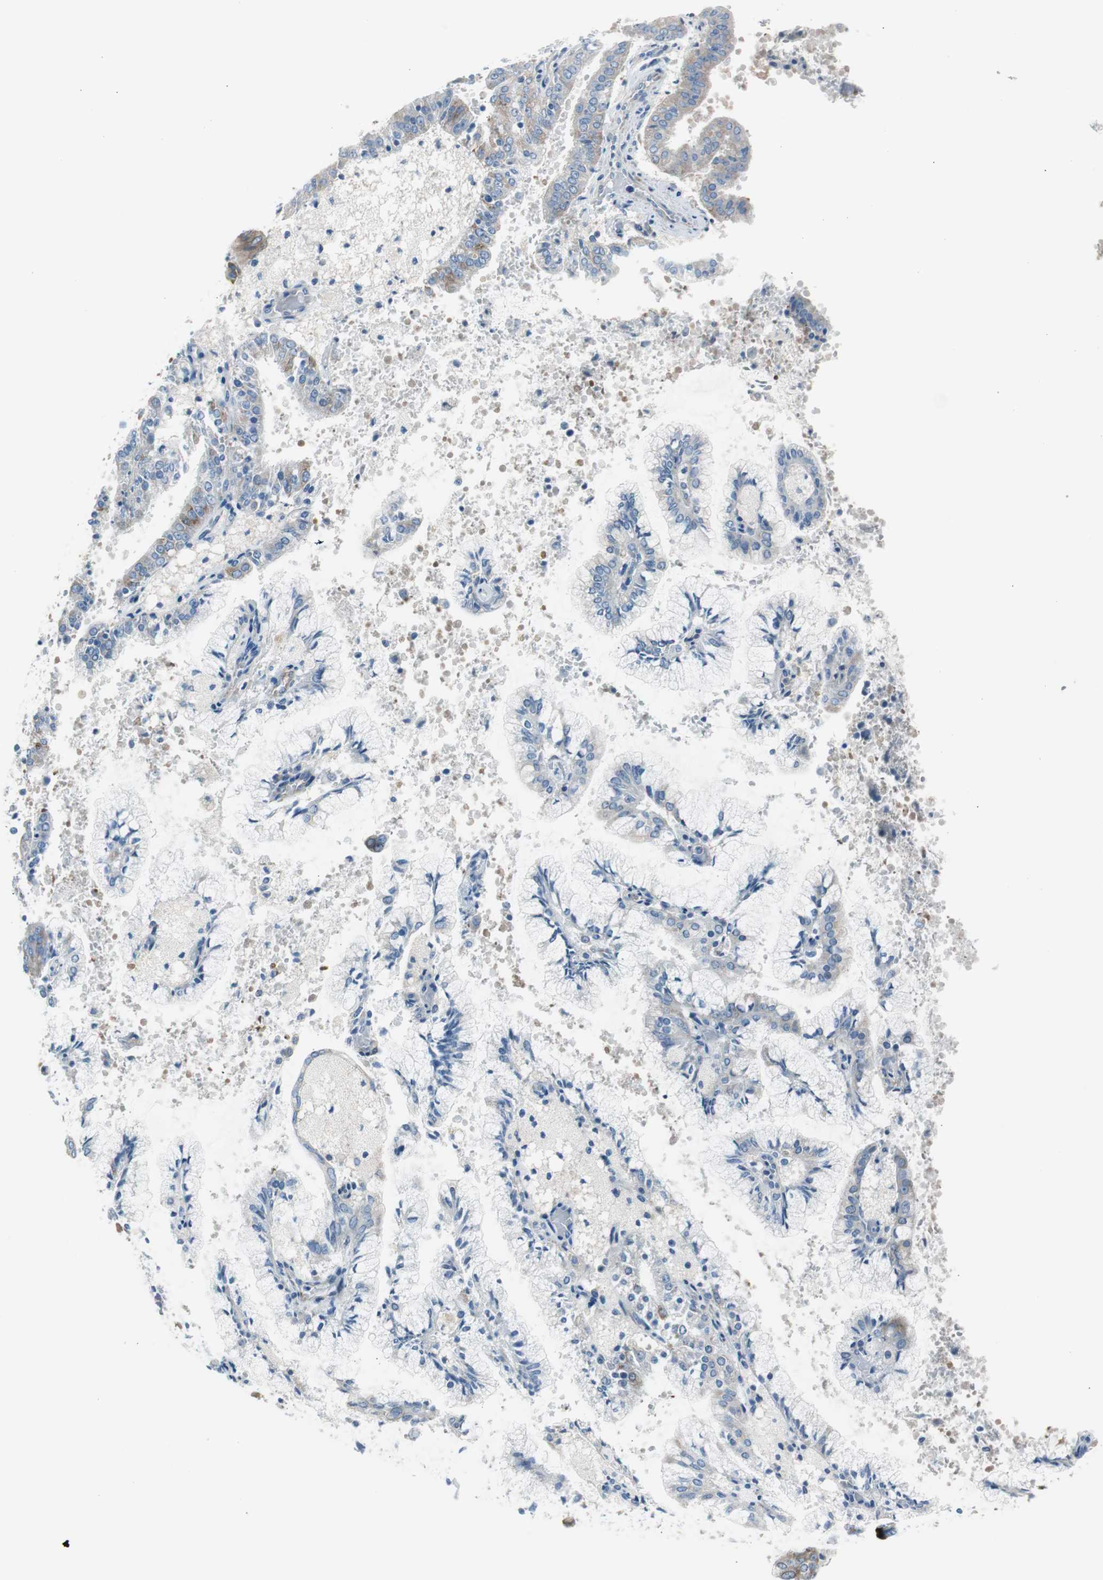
{"staining": {"intensity": "weak", "quantity": "25%-75%", "location": "cytoplasmic/membranous"}, "tissue": "endometrial cancer", "cell_type": "Tumor cells", "image_type": "cancer", "snomed": [{"axis": "morphology", "description": "Adenocarcinoma, NOS"}, {"axis": "topography", "description": "Endometrium"}], "caption": "Protein staining of endometrial cancer (adenocarcinoma) tissue shows weak cytoplasmic/membranous positivity in about 25%-75% of tumor cells.", "gene": "RPS12", "patient": {"sex": "female", "age": 63}}